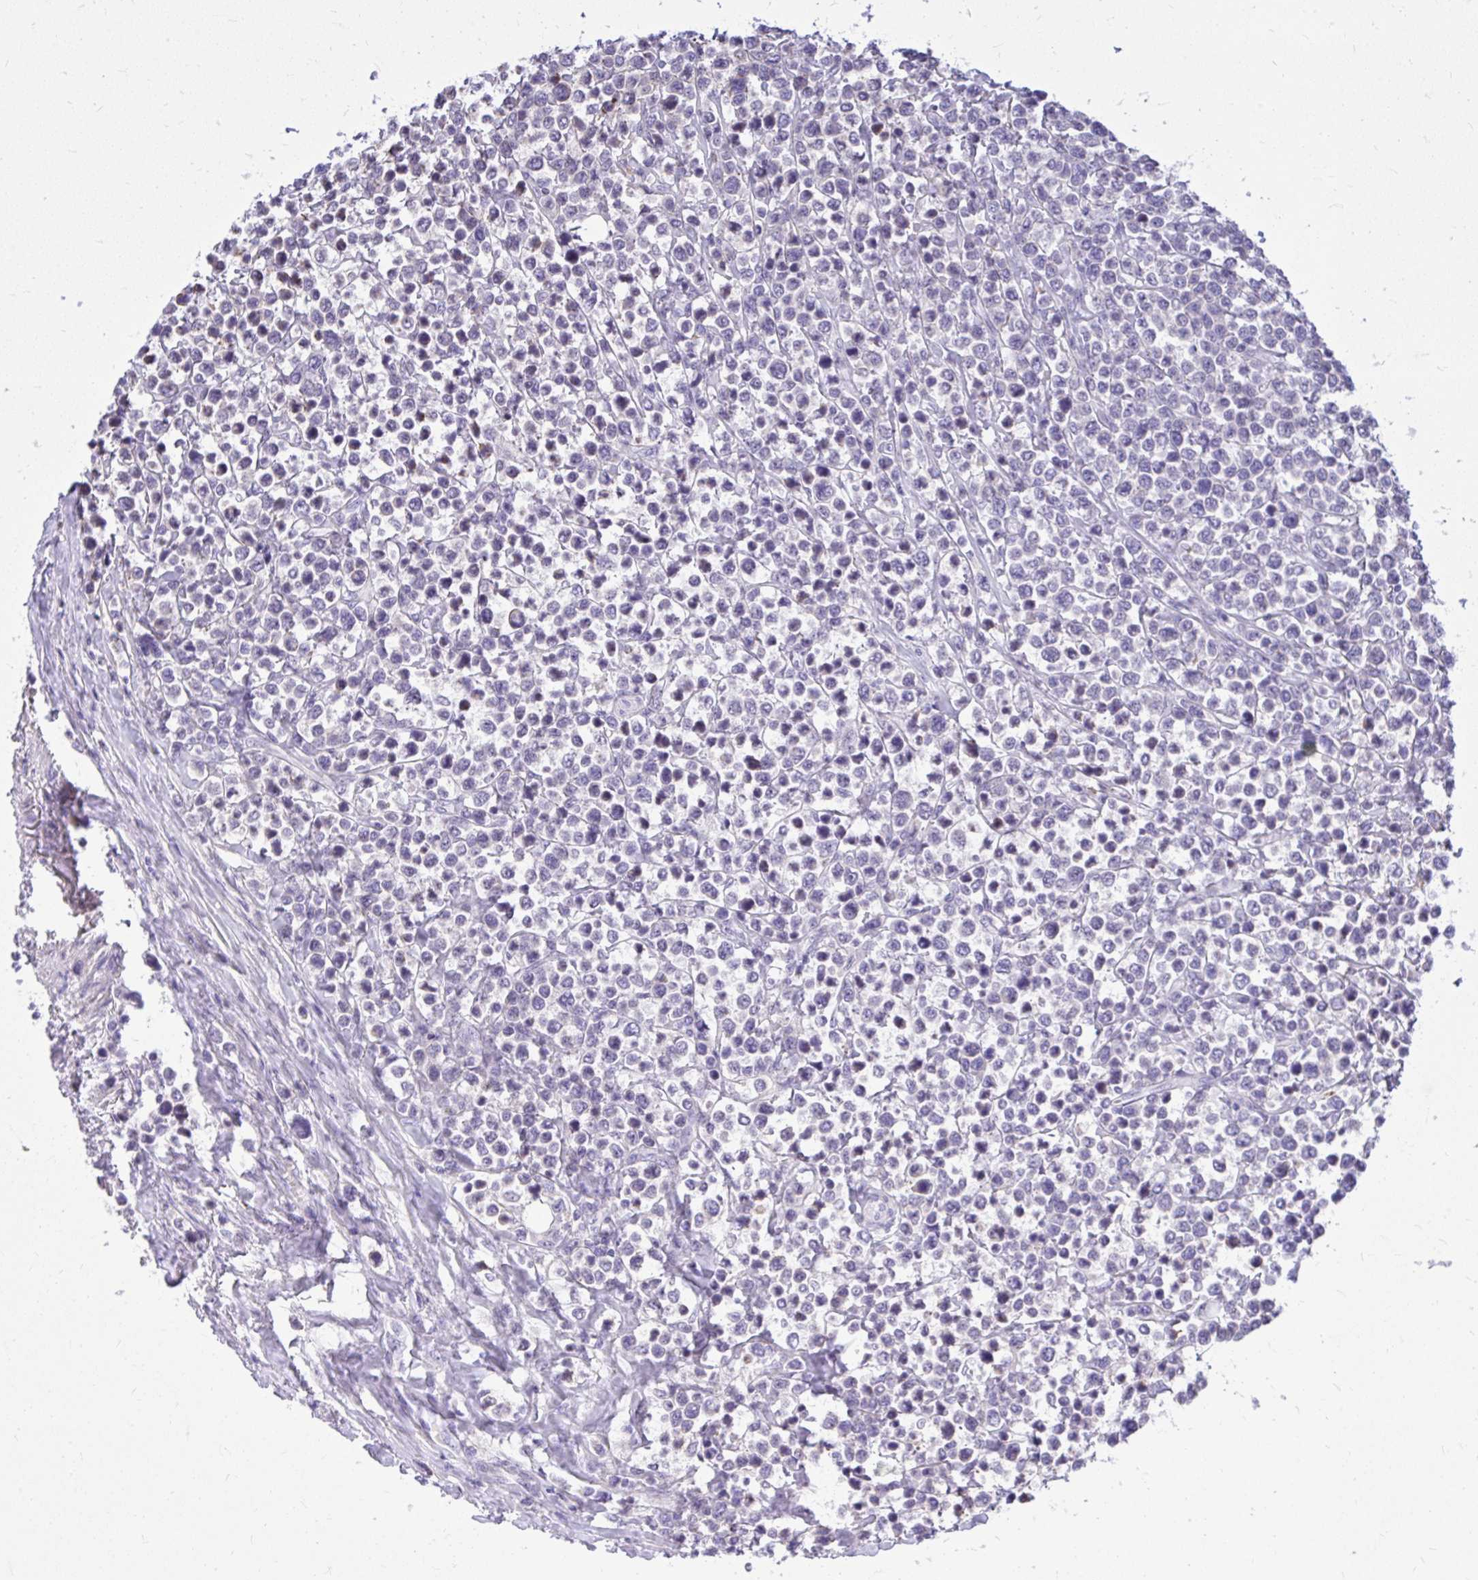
{"staining": {"intensity": "negative", "quantity": "none", "location": "none"}, "tissue": "lymphoma", "cell_type": "Tumor cells", "image_type": "cancer", "snomed": [{"axis": "morphology", "description": "Malignant lymphoma, non-Hodgkin's type, High grade"}, {"axis": "topography", "description": "Soft tissue"}], "caption": "An immunohistochemistry image of malignant lymphoma, non-Hodgkin's type (high-grade) is shown. There is no staining in tumor cells of malignant lymphoma, non-Hodgkin's type (high-grade).", "gene": "GRK4", "patient": {"sex": "female", "age": 56}}